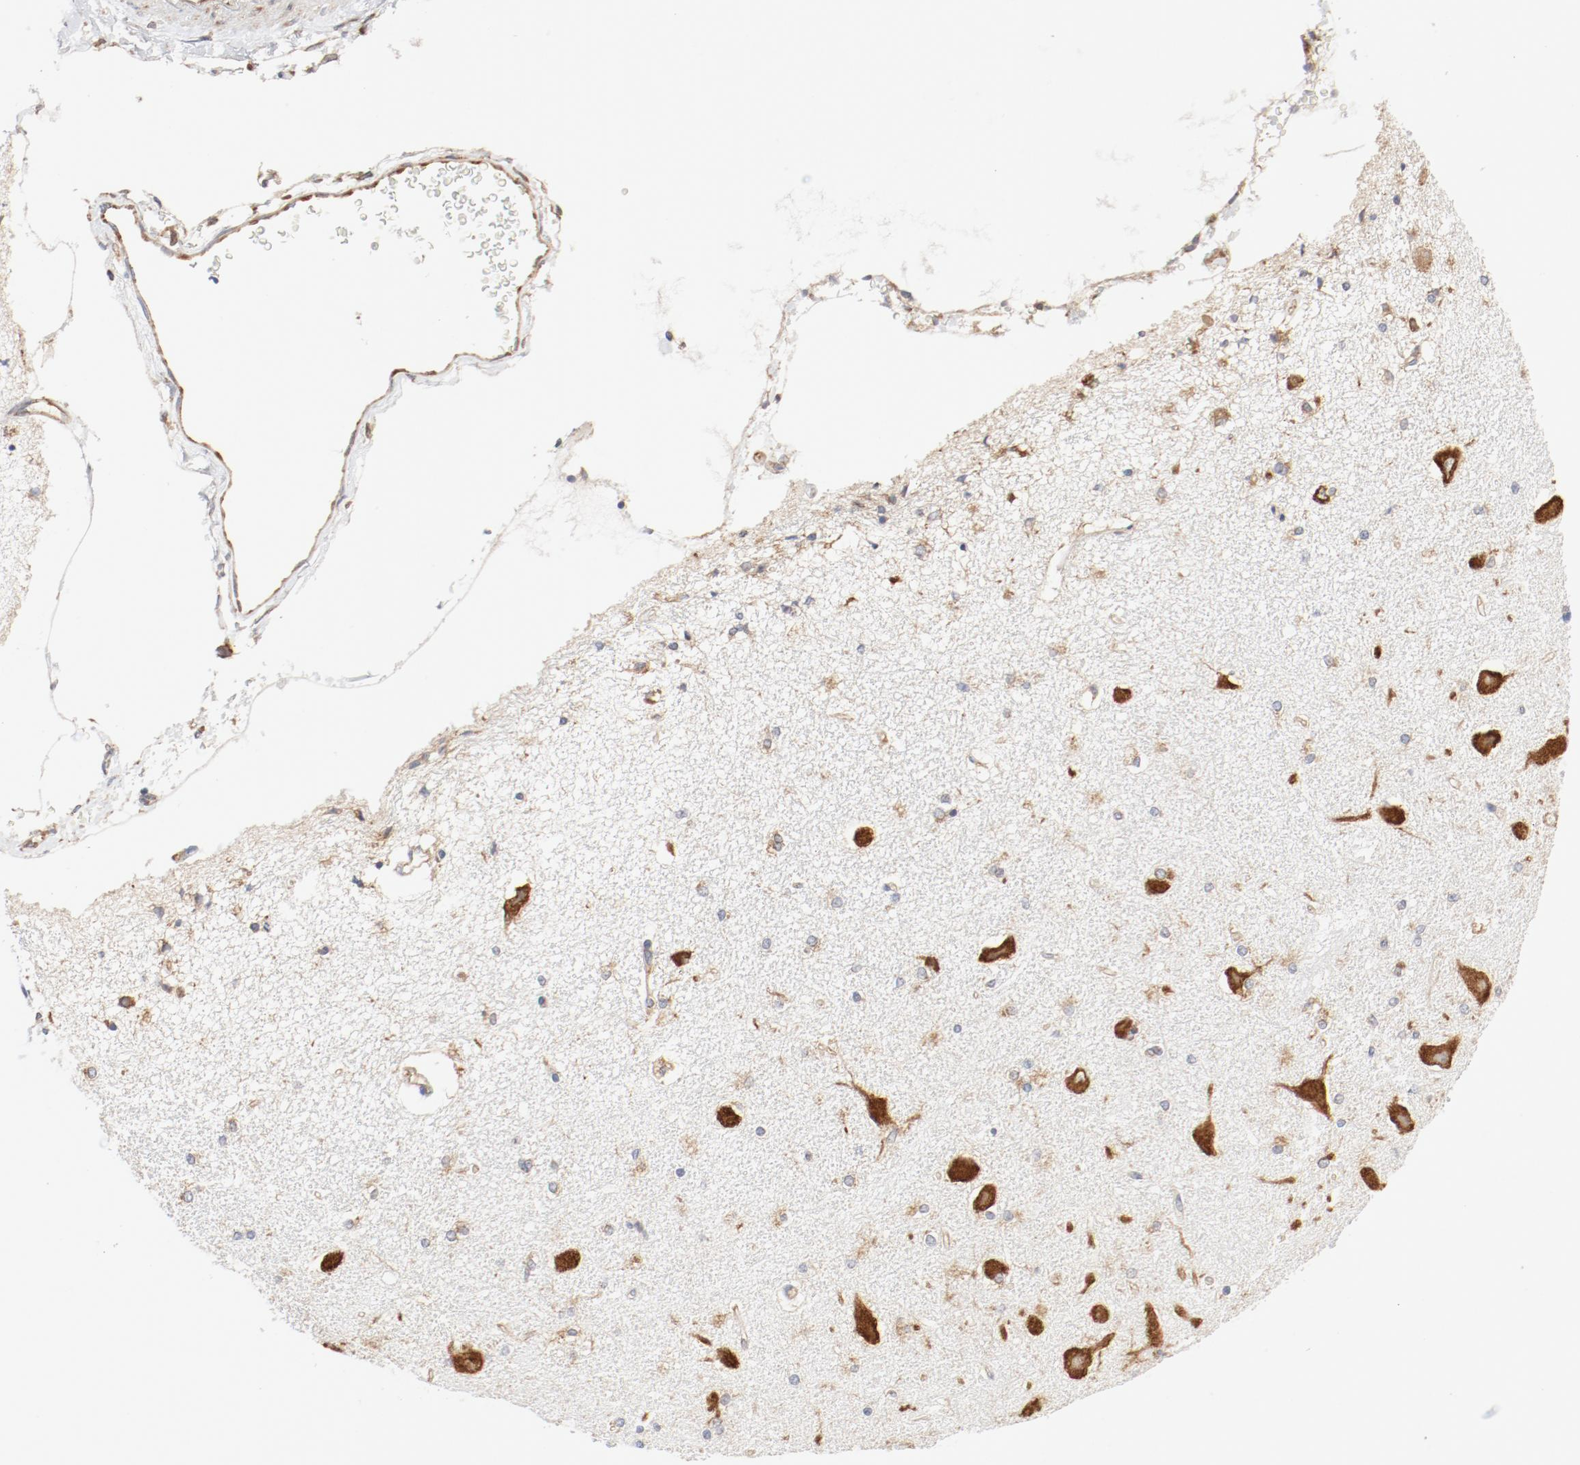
{"staining": {"intensity": "weak", "quantity": "<25%", "location": "cytoplasmic/membranous"}, "tissue": "hippocampus", "cell_type": "Glial cells", "image_type": "normal", "snomed": [{"axis": "morphology", "description": "Normal tissue, NOS"}, {"axis": "topography", "description": "Hippocampus"}], "caption": "IHC of normal human hippocampus exhibits no expression in glial cells. (DAB (3,3'-diaminobenzidine) IHC with hematoxylin counter stain).", "gene": "RPS6", "patient": {"sex": "female", "age": 54}}